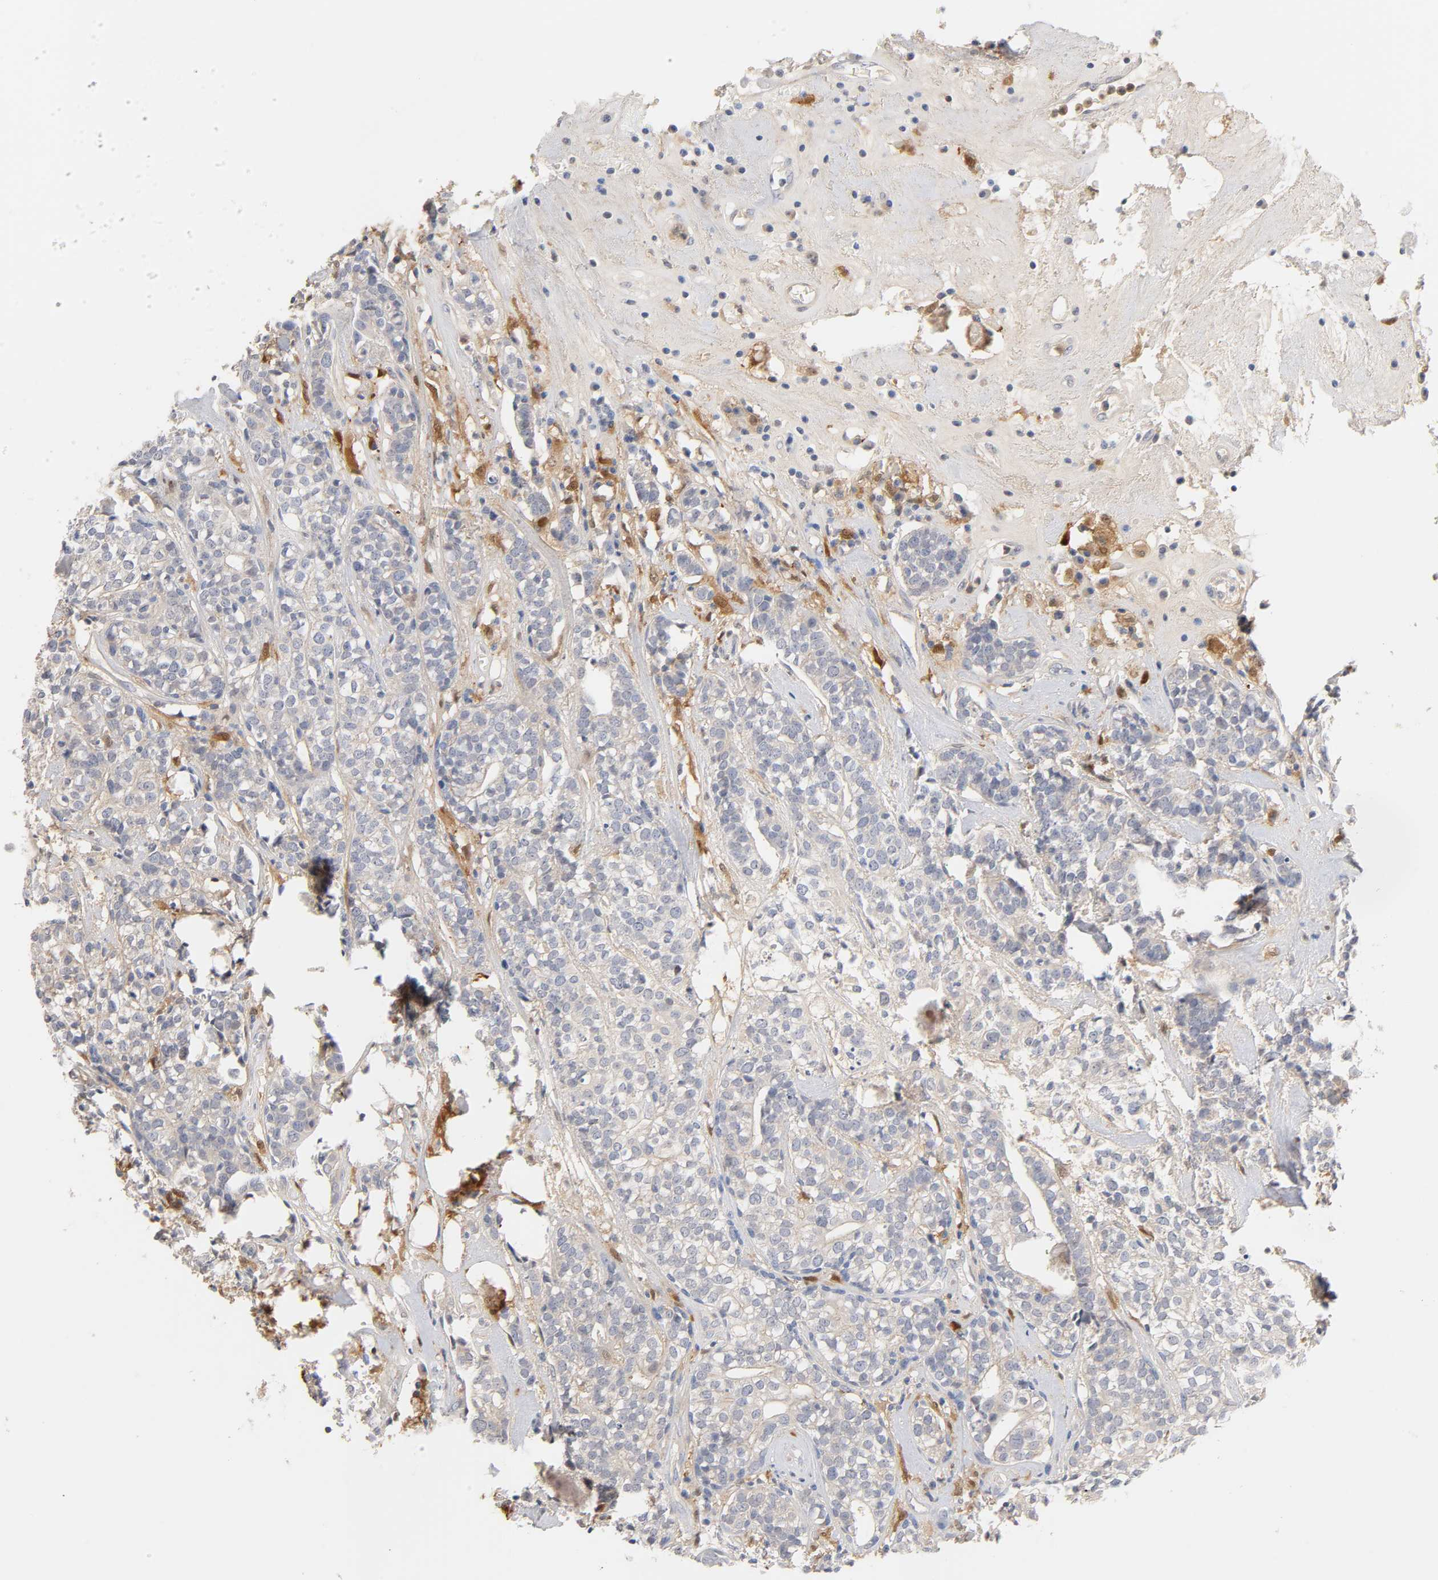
{"staining": {"intensity": "weak", "quantity": "<25%", "location": "cytoplasmic/membranous"}, "tissue": "head and neck cancer", "cell_type": "Tumor cells", "image_type": "cancer", "snomed": [{"axis": "morphology", "description": "Adenocarcinoma, NOS"}, {"axis": "topography", "description": "Salivary gland"}, {"axis": "topography", "description": "Head-Neck"}], "caption": "DAB immunohistochemical staining of human head and neck adenocarcinoma reveals no significant expression in tumor cells.", "gene": "IL18", "patient": {"sex": "female", "age": 65}}